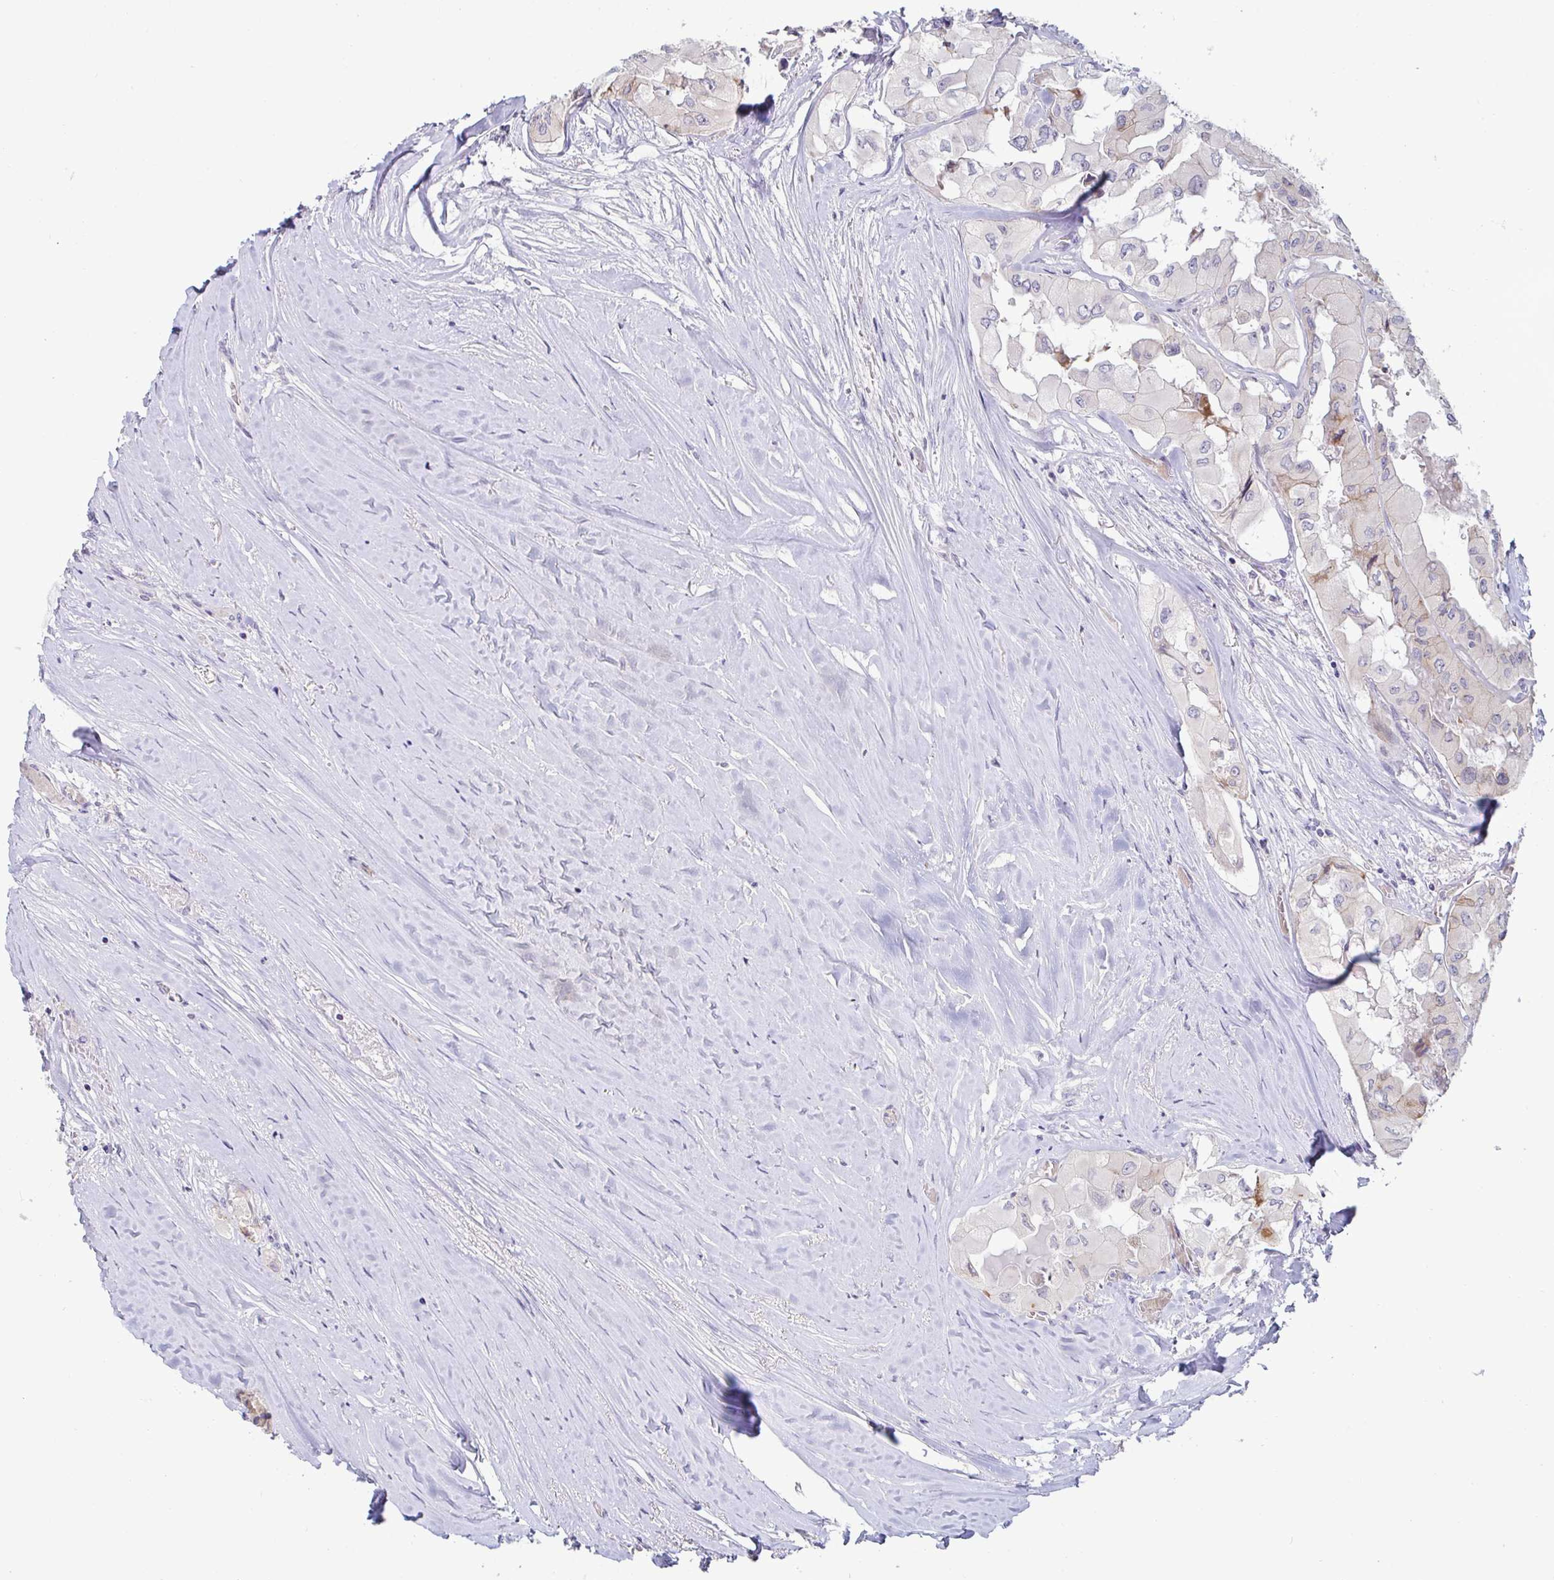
{"staining": {"intensity": "negative", "quantity": "none", "location": "none"}, "tissue": "thyroid cancer", "cell_type": "Tumor cells", "image_type": "cancer", "snomed": [{"axis": "morphology", "description": "Normal tissue, NOS"}, {"axis": "morphology", "description": "Papillary adenocarcinoma, NOS"}, {"axis": "topography", "description": "Thyroid gland"}], "caption": "Tumor cells are negative for brown protein staining in papillary adenocarcinoma (thyroid).", "gene": "GSTM1", "patient": {"sex": "female", "age": 59}}